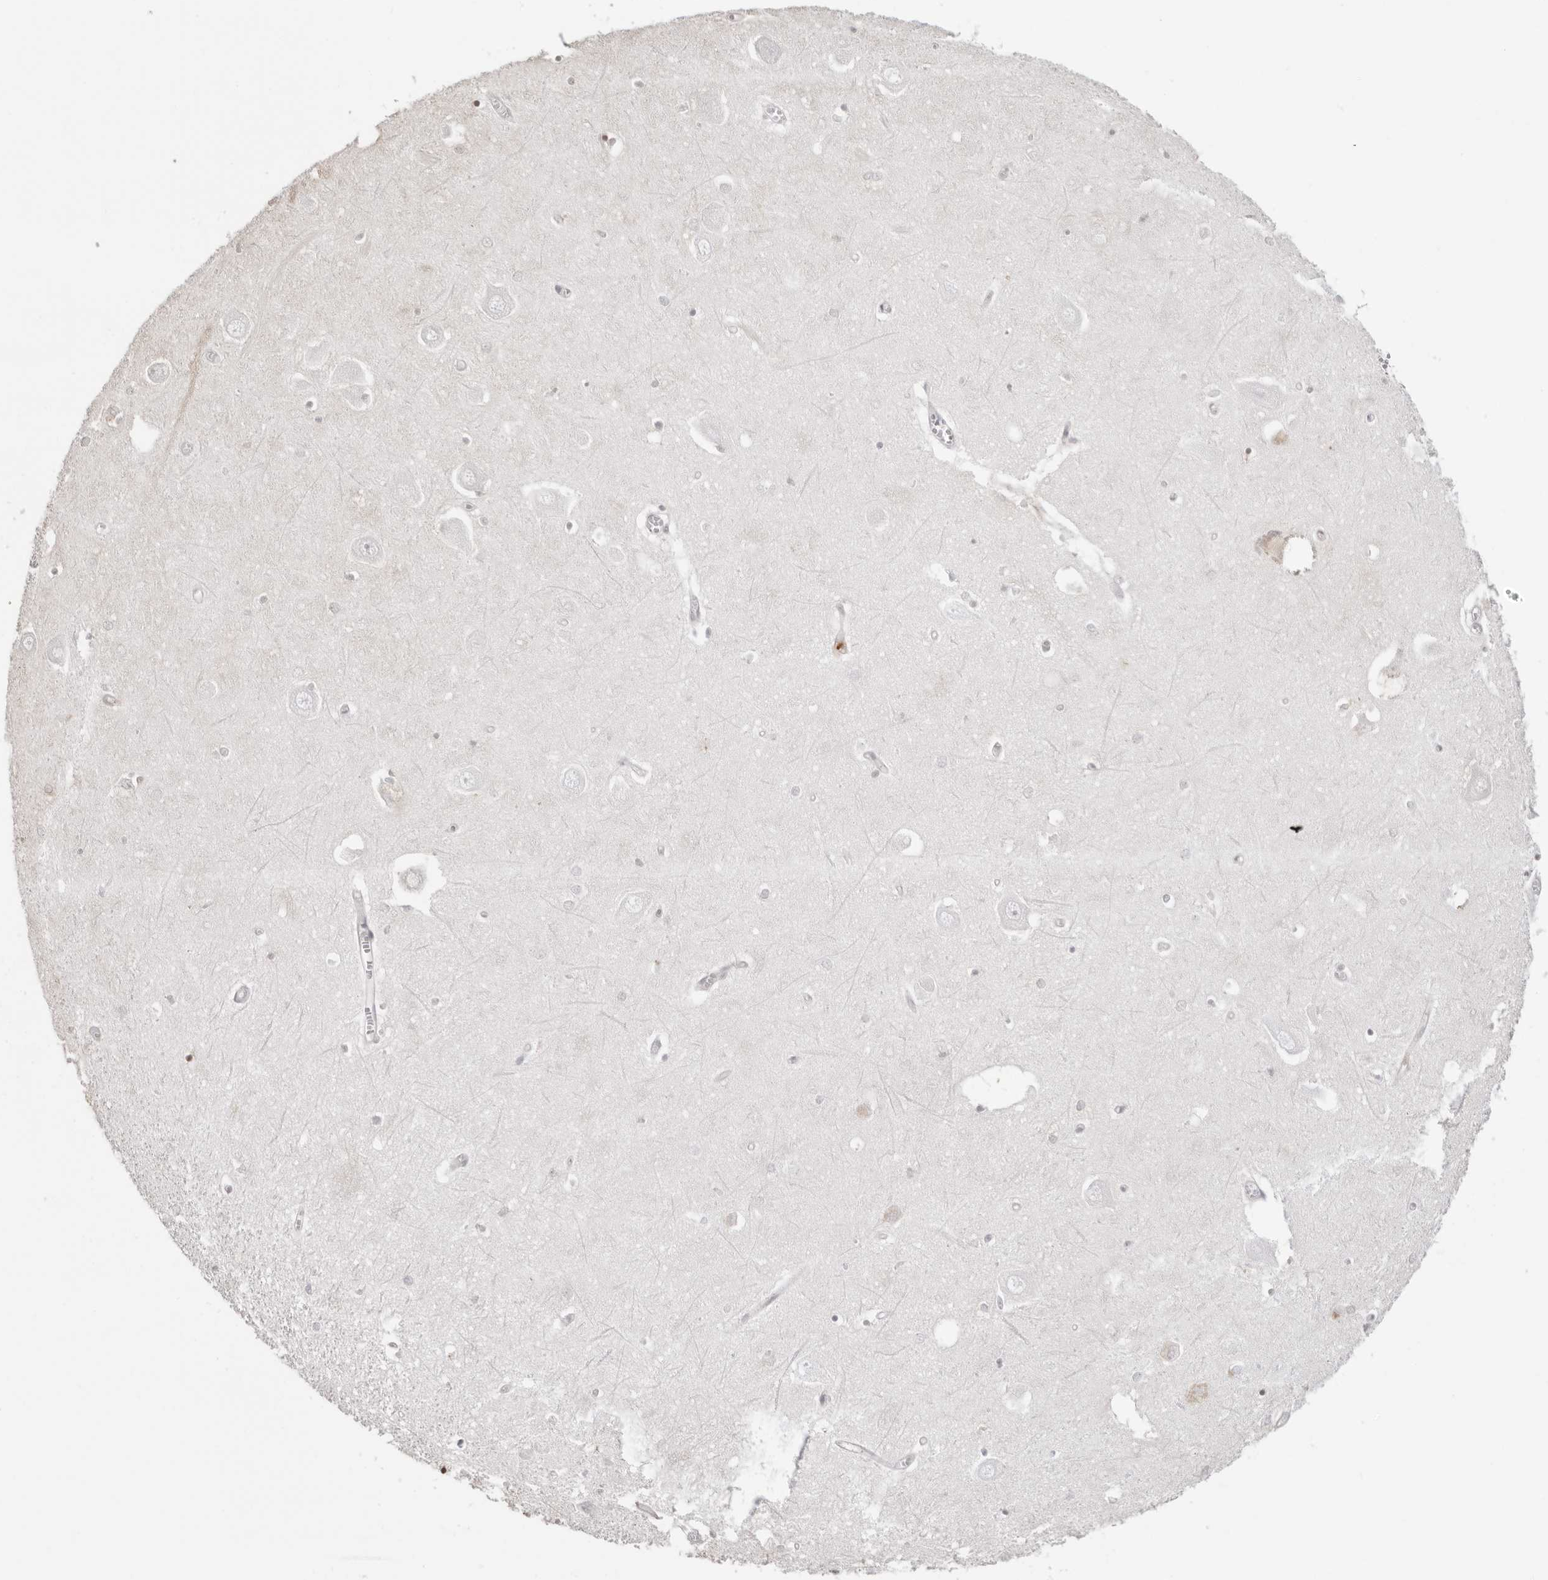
{"staining": {"intensity": "weak", "quantity": "<25%", "location": "nuclear"}, "tissue": "hippocampus", "cell_type": "Glial cells", "image_type": "normal", "snomed": [{"axis": "morphology", "description": "Normal tissue, NOS"}, {"axis": "topography", "description": "Hippocampus"}], "caption": "This is a photomicrograph of IHC staining of benign hippocampus, which shows no expression in glial cells.", "gene": "RNF146", "patient": {"sex": "male", "age": 70}}